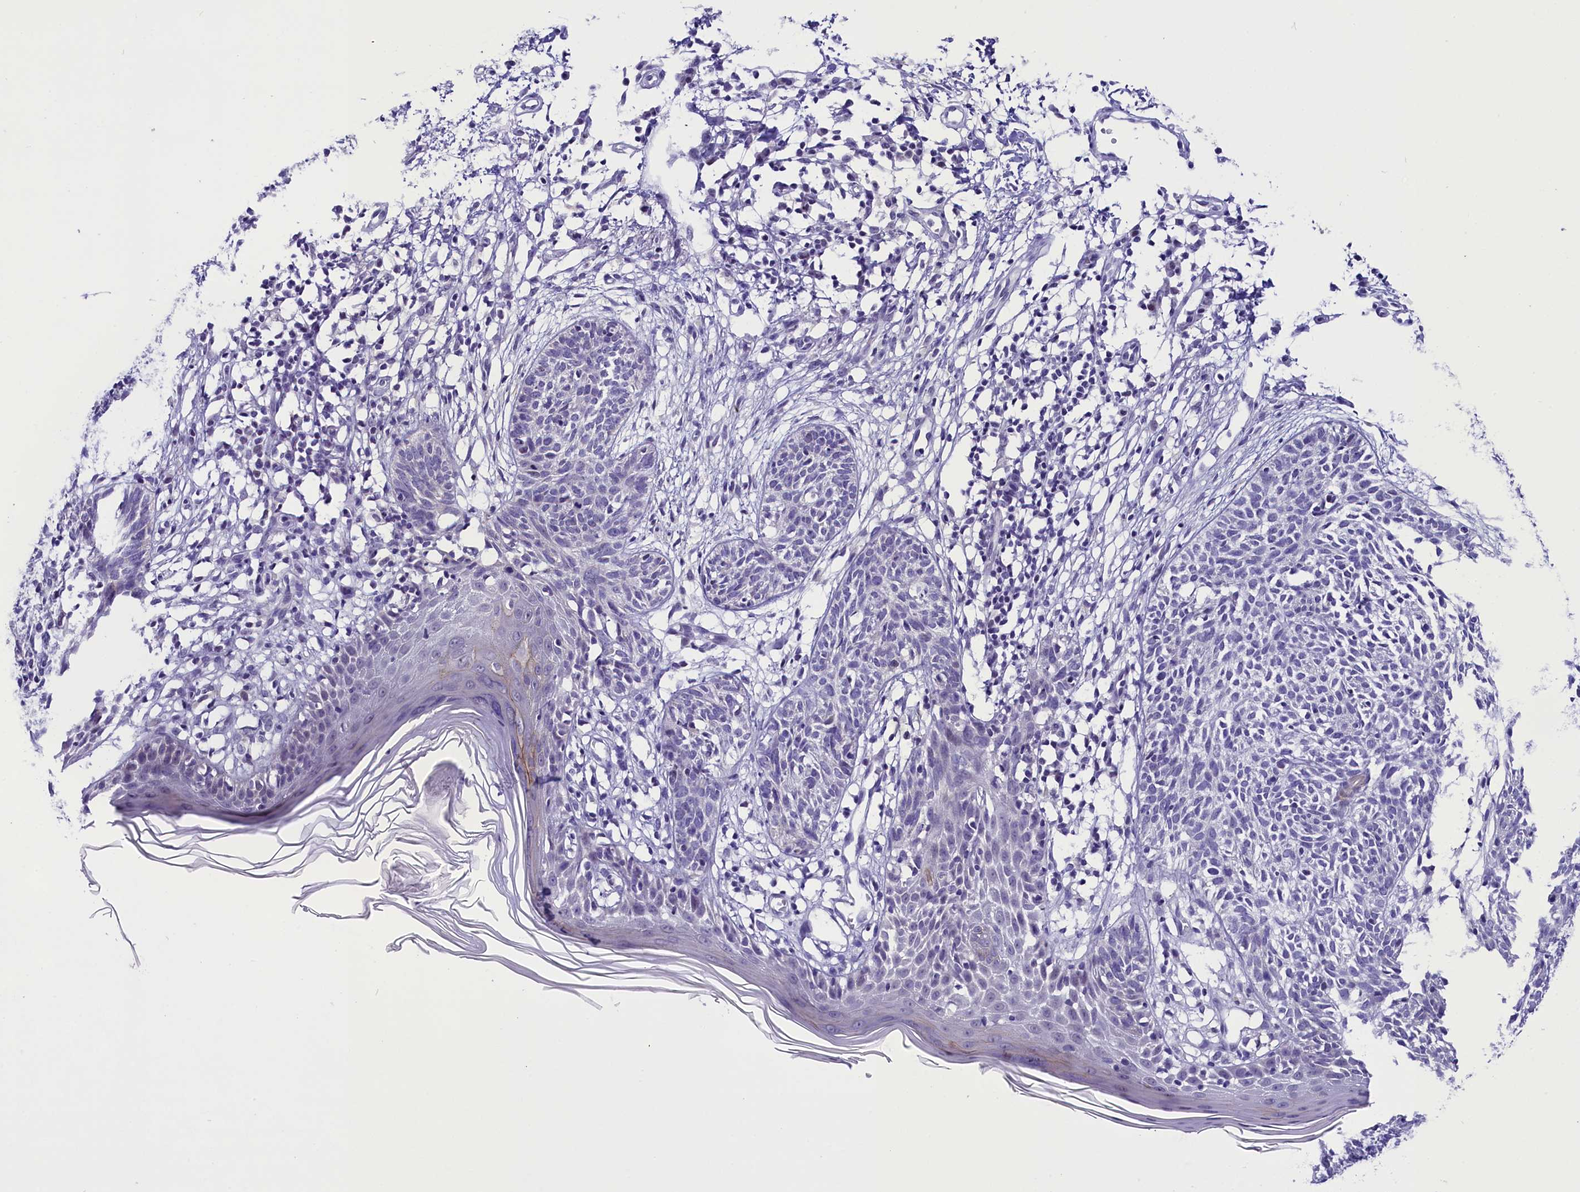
{"staining": {"intensity": "negative", "quantity": "none", "location": "none"}, "tissue": "skin cancer", "cell_type": "Tumor cells", "image_type": "cancer", "snomed": [{"axis": "morphology", "description": "Basal cell carcinoma"}, {"axis": "topography", "description": "Skin"}], "caption": "There is no significant staining in tumor cells of skin cancer.", "gene": "OSGEP", "patient": {"sex": "female", "age": 66}}